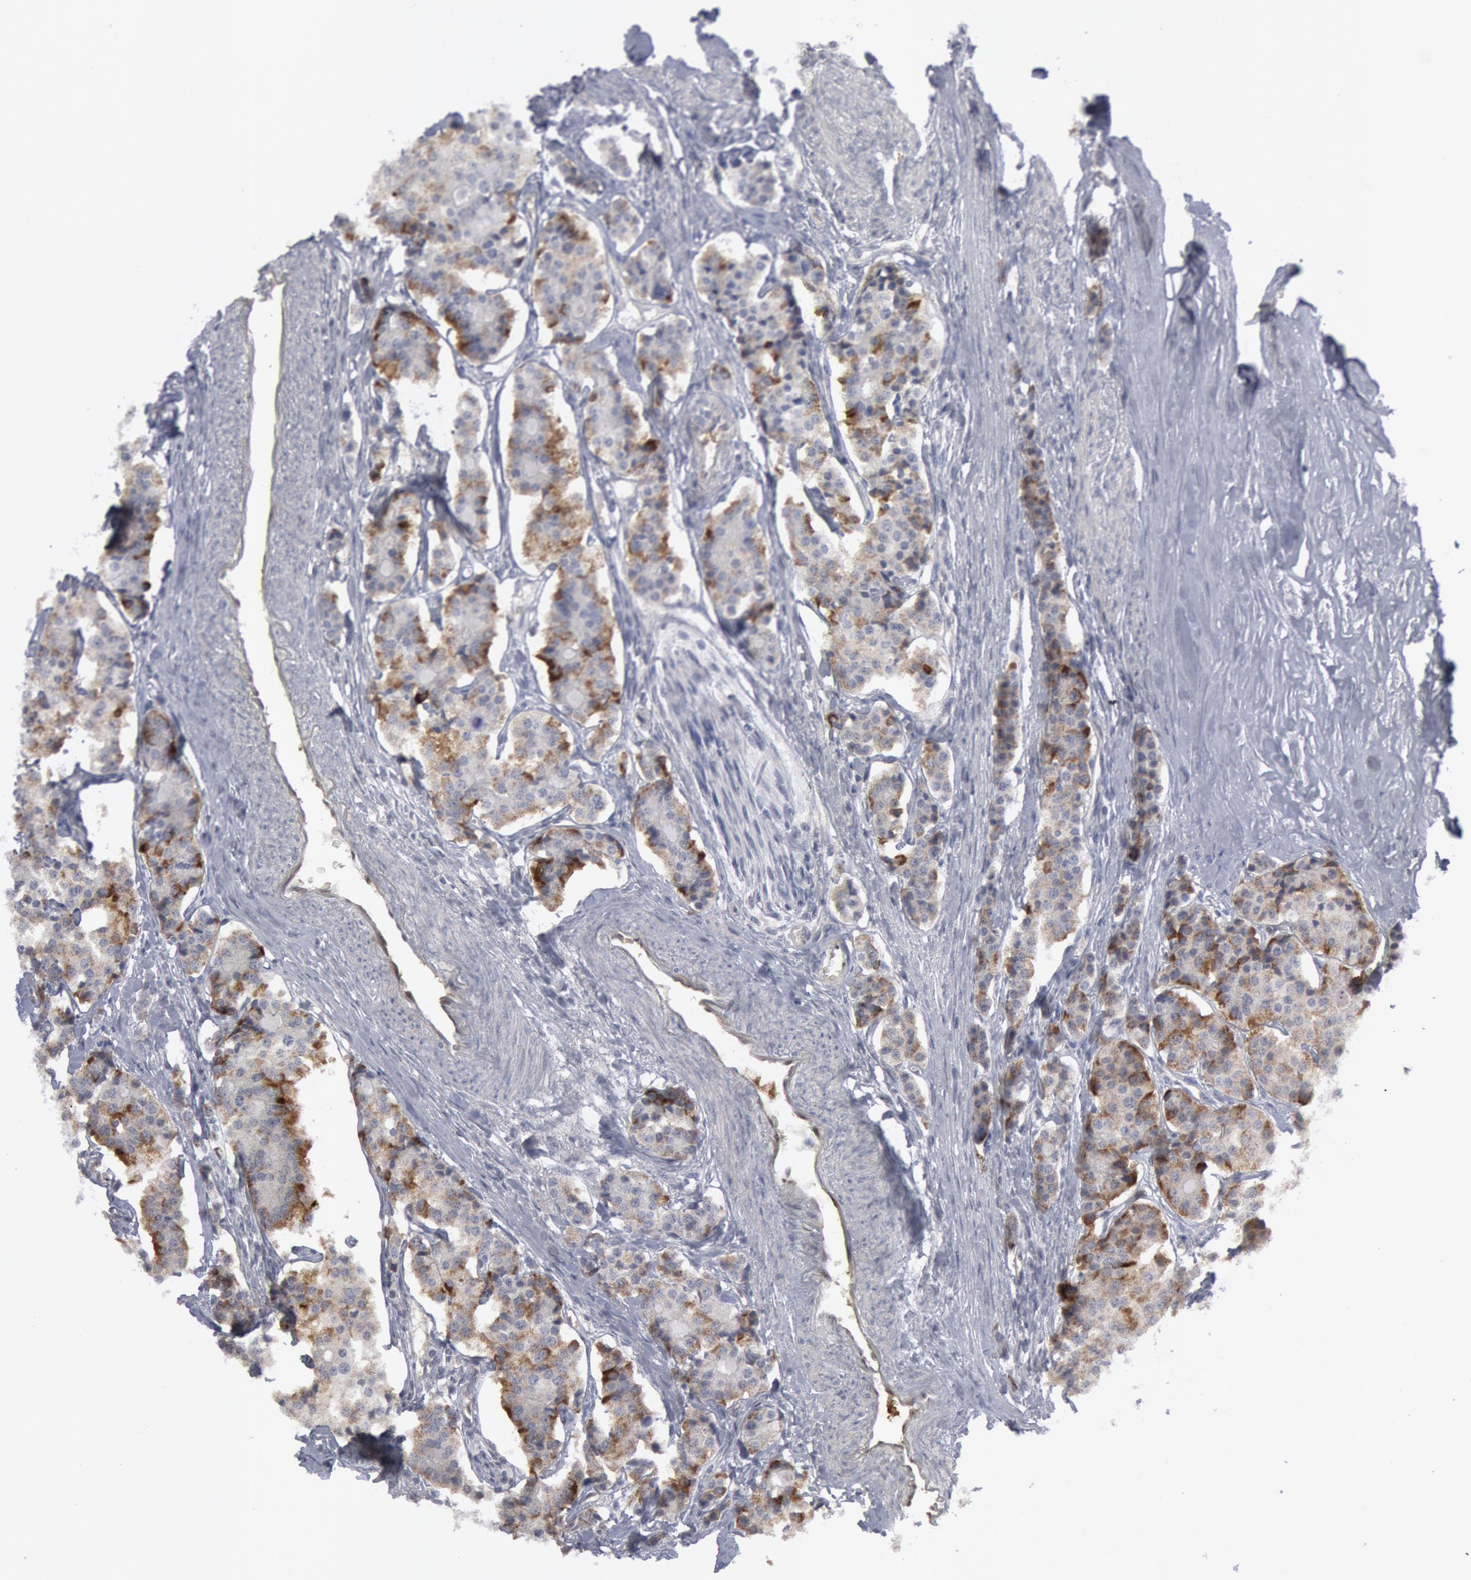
{"staining": {"intensity": "moderate", "quantity": ">75%", "location": "cytoplasmic/membranous"}, "tissue": "carcinoid", "cell_type": "Tumor cells", "image_type": "cancer", "snomed": [{"axis": "morphology", "description": "Carcinoid, malignant, NOS"}, {"axis": "topography", "description": "Small intestine"}], "caption": "Human carcinoid (malignant) stained with a protein marker shows moderate staining in tumor cells.", "gene": "DMC1", "patient": {"sex": "male", "age": 63}}